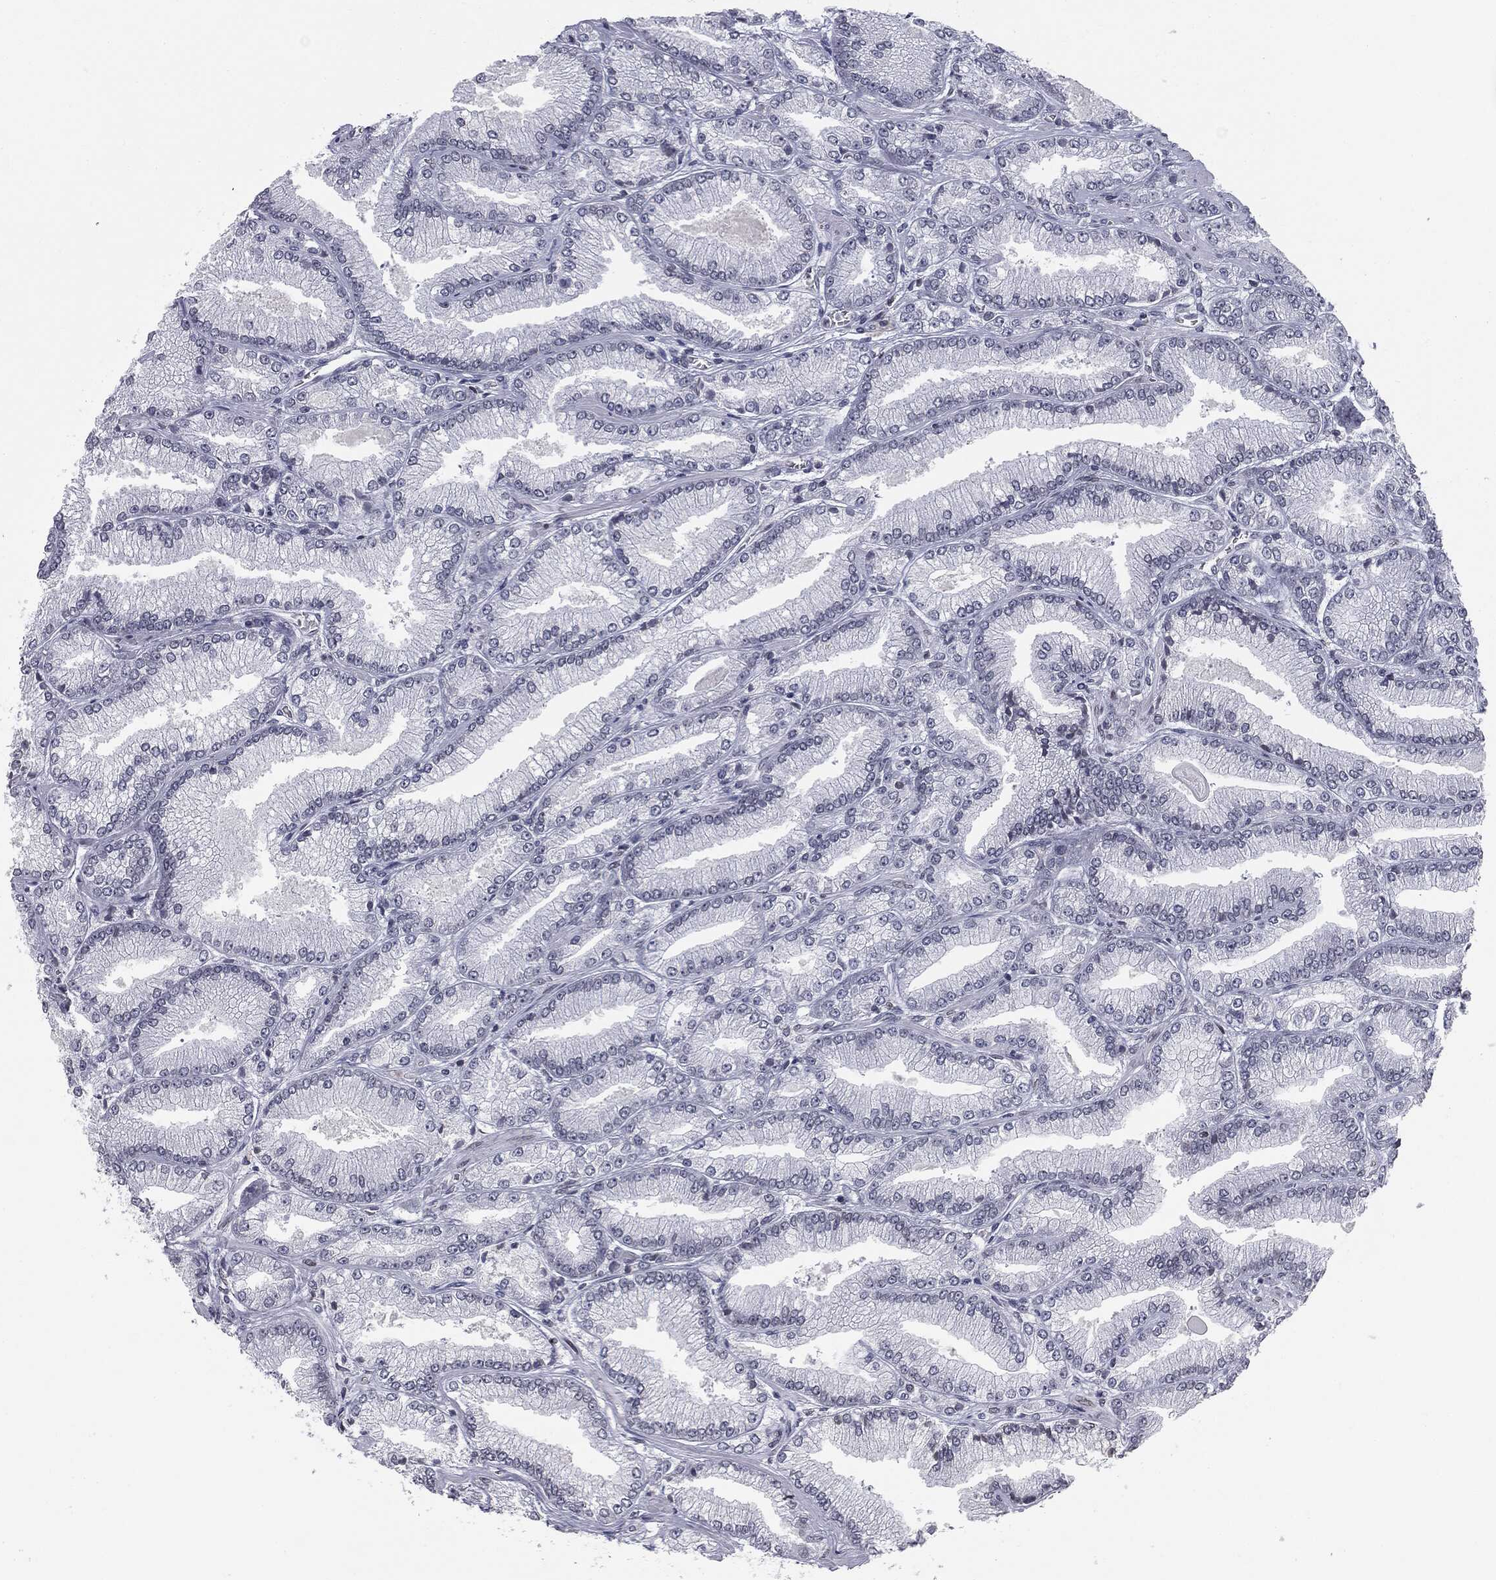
{"staining": {"intensity": "negative", "quantity": "none", "location": "none"}, "tissue": "prostate cancer", "cell_type": "Tumor cells", "image_type": "cancer", "snomed": [{"axis": "morphology", "description": "Adenocarcinoma, Low grade"}, {"axis": "topography", "description": "Prostate"}], "caption": "This is a photomicrograph of immunohistochemistry staining of prostate cancer (low-grade adenocarcinoma), which shows no expression in tumor cells.", "gene": "ALDOB", "patient": {"sex": "male", "age": 67}}